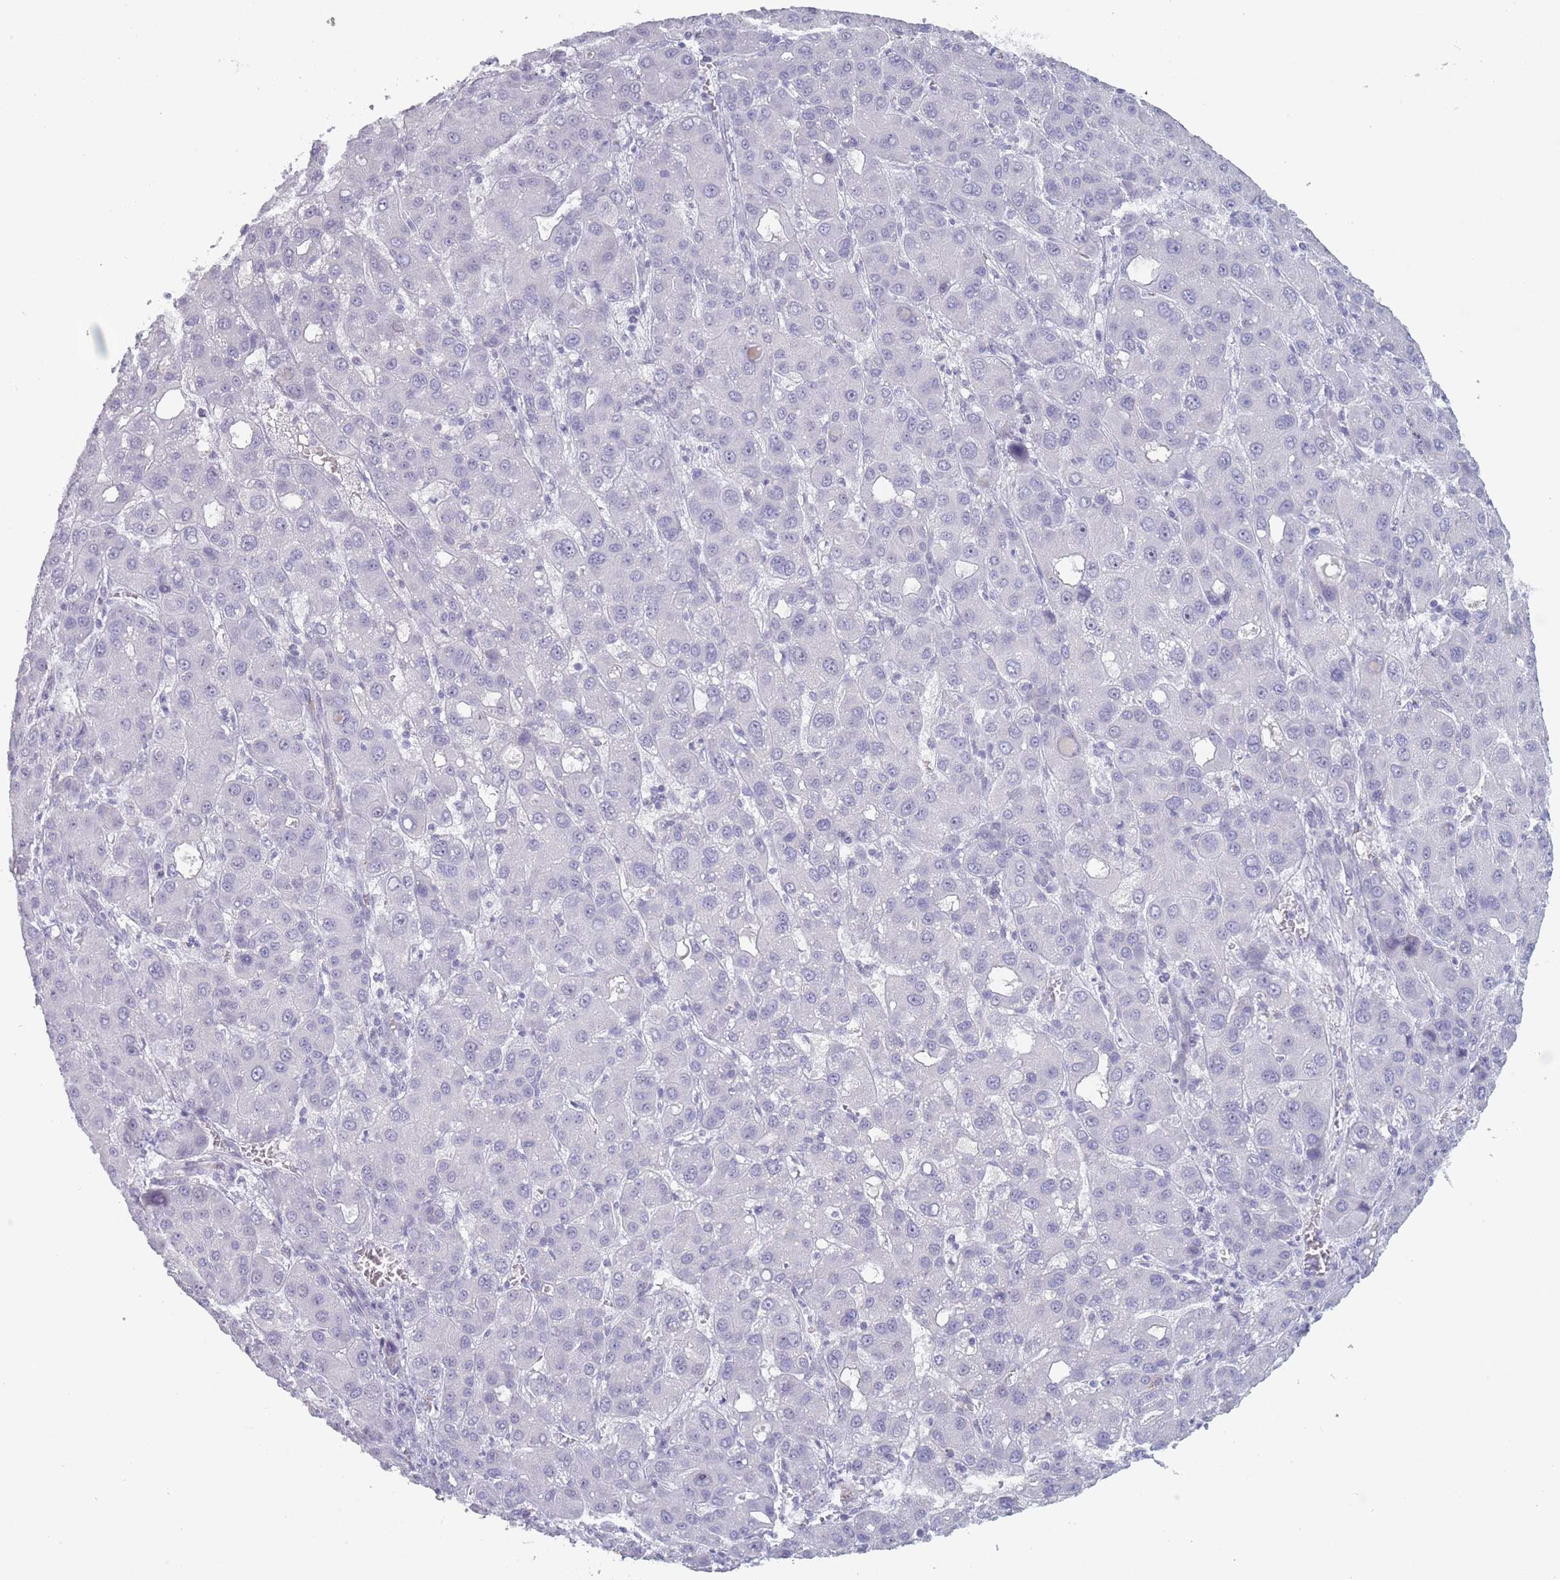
{"staining": {"intensity": "negative", "quantity": "none", "location": "none"}, "tissue": "liver cancer", "cell_type": "Tumor cells", "image_type": "cancer", "snomed": [{"axis": "morphology", "description": "Carcinoma, Hepatocellular, NOS"}, {"axis": "topography", "description": "Liver"}], "caption": "Photomicrograph shows no significant protein expression in tumor cells of hepatocellular carcinoma (liver).", "gene": "ROS1", "patient": {"sex": "male", "age": 55}}